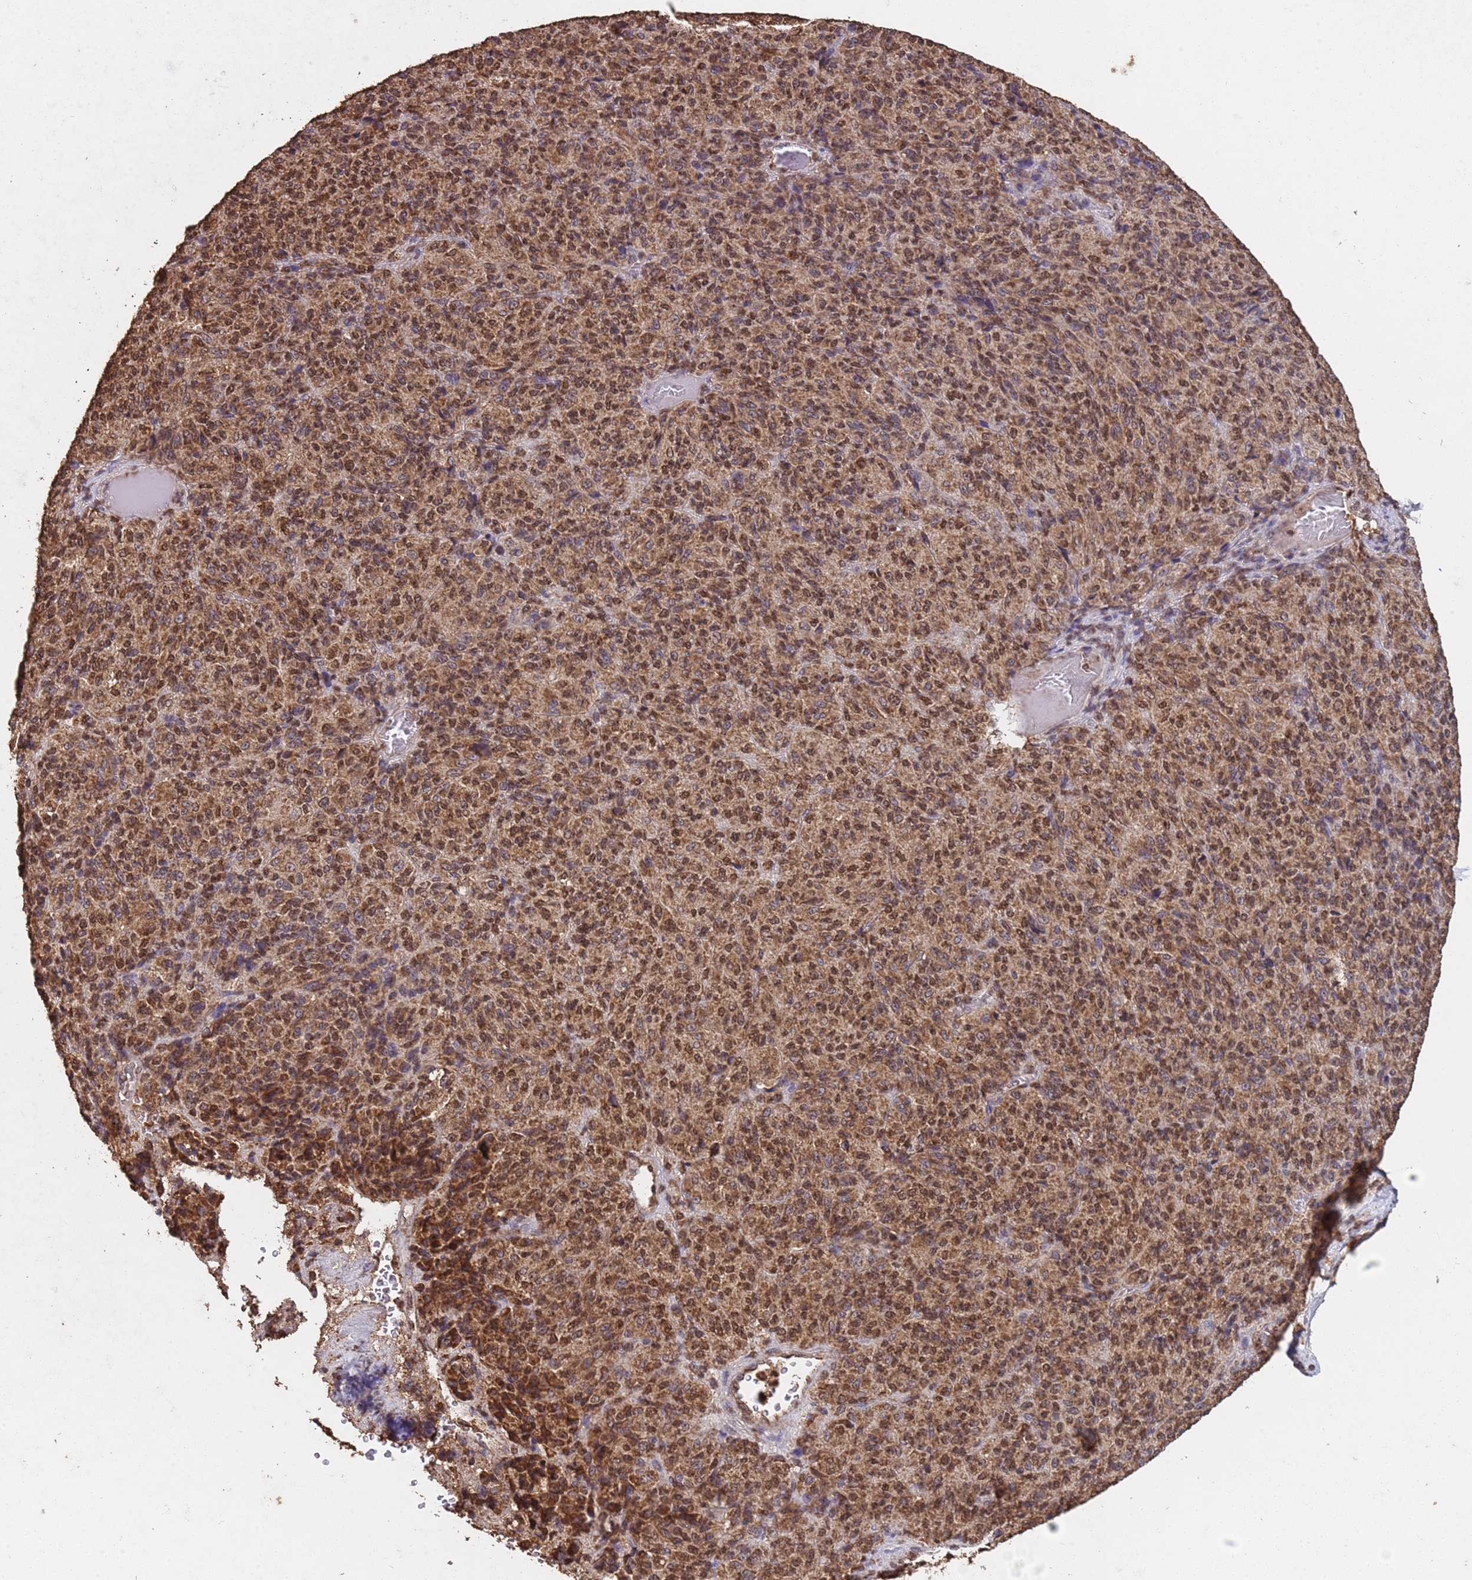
{"staining": {"intensity": "moderate", "quantity": ">75%", "location": "cytoplasmic/membranous,nuclear"}, "tissue": "melanoma", "cell_type": "Tumor cells", "image_type": "cancer", "snomed": [{"axis": "morphology", "description": "Malignant melanoma, Metastatic site"}, {"axis": "topography", "description": "Brain"}], "caption": "Human melanoma stained with a protein marker shows moderate staining in tumor cells.", "gene": "HDAC10", "patient": {"sex": "female", "age": 56}}